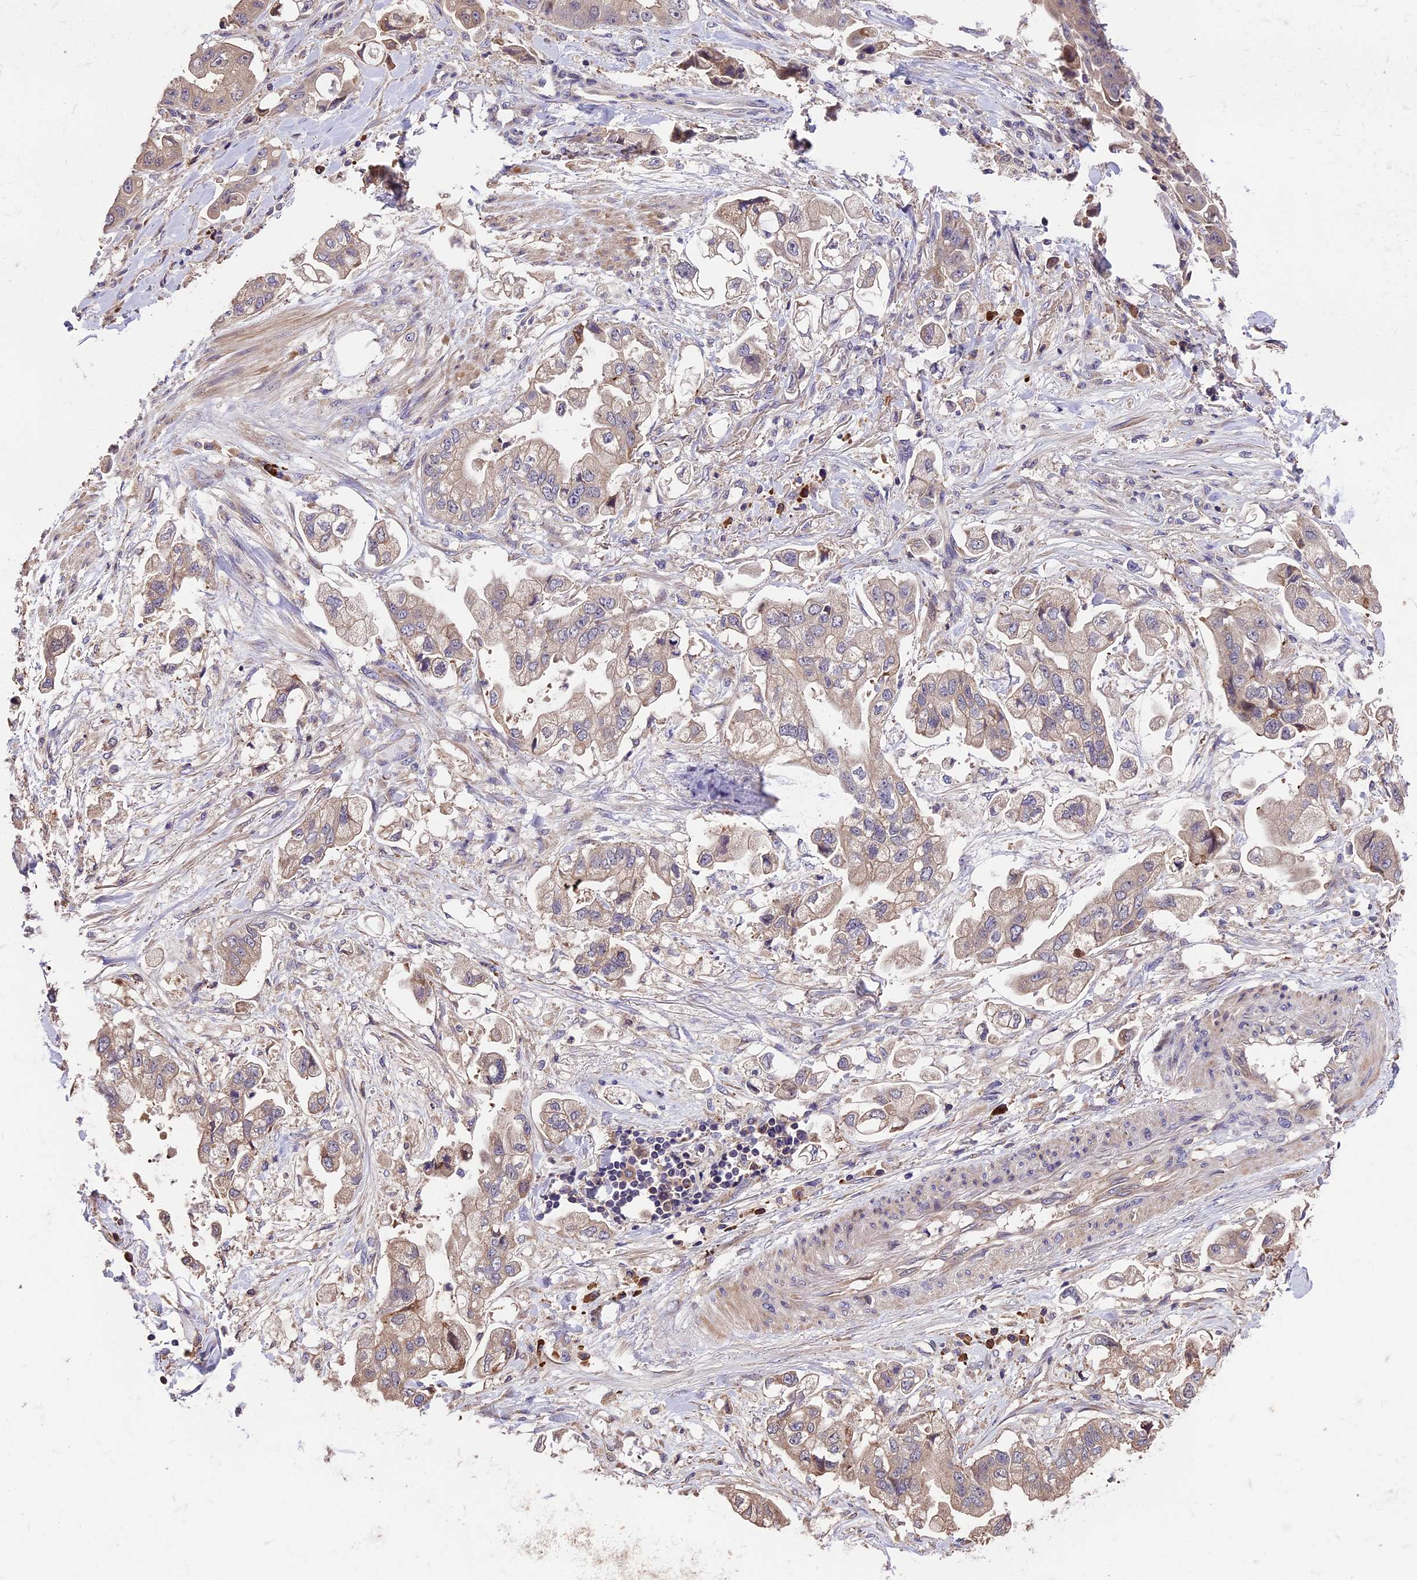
{"staining": {"intensity": "weak", "quantity": "<25%", "location": "cytoplasmic/membranous"}, "tissue": "stomach cancer", "cell_type": "Tumor cells", "image_type": "cancer", "snomed": [{"axis": "morphology", "description": "Adenocarcinoma, NOS"}, {"axis": "topography", "description": "Stomach"}], "caption": "A photomicrograph of human stomach cancer (adenocarcinoma) is negative for staining in tumor cells.", "gene": "ABCC10", "patient": {"sex": "male", "age": 62}}